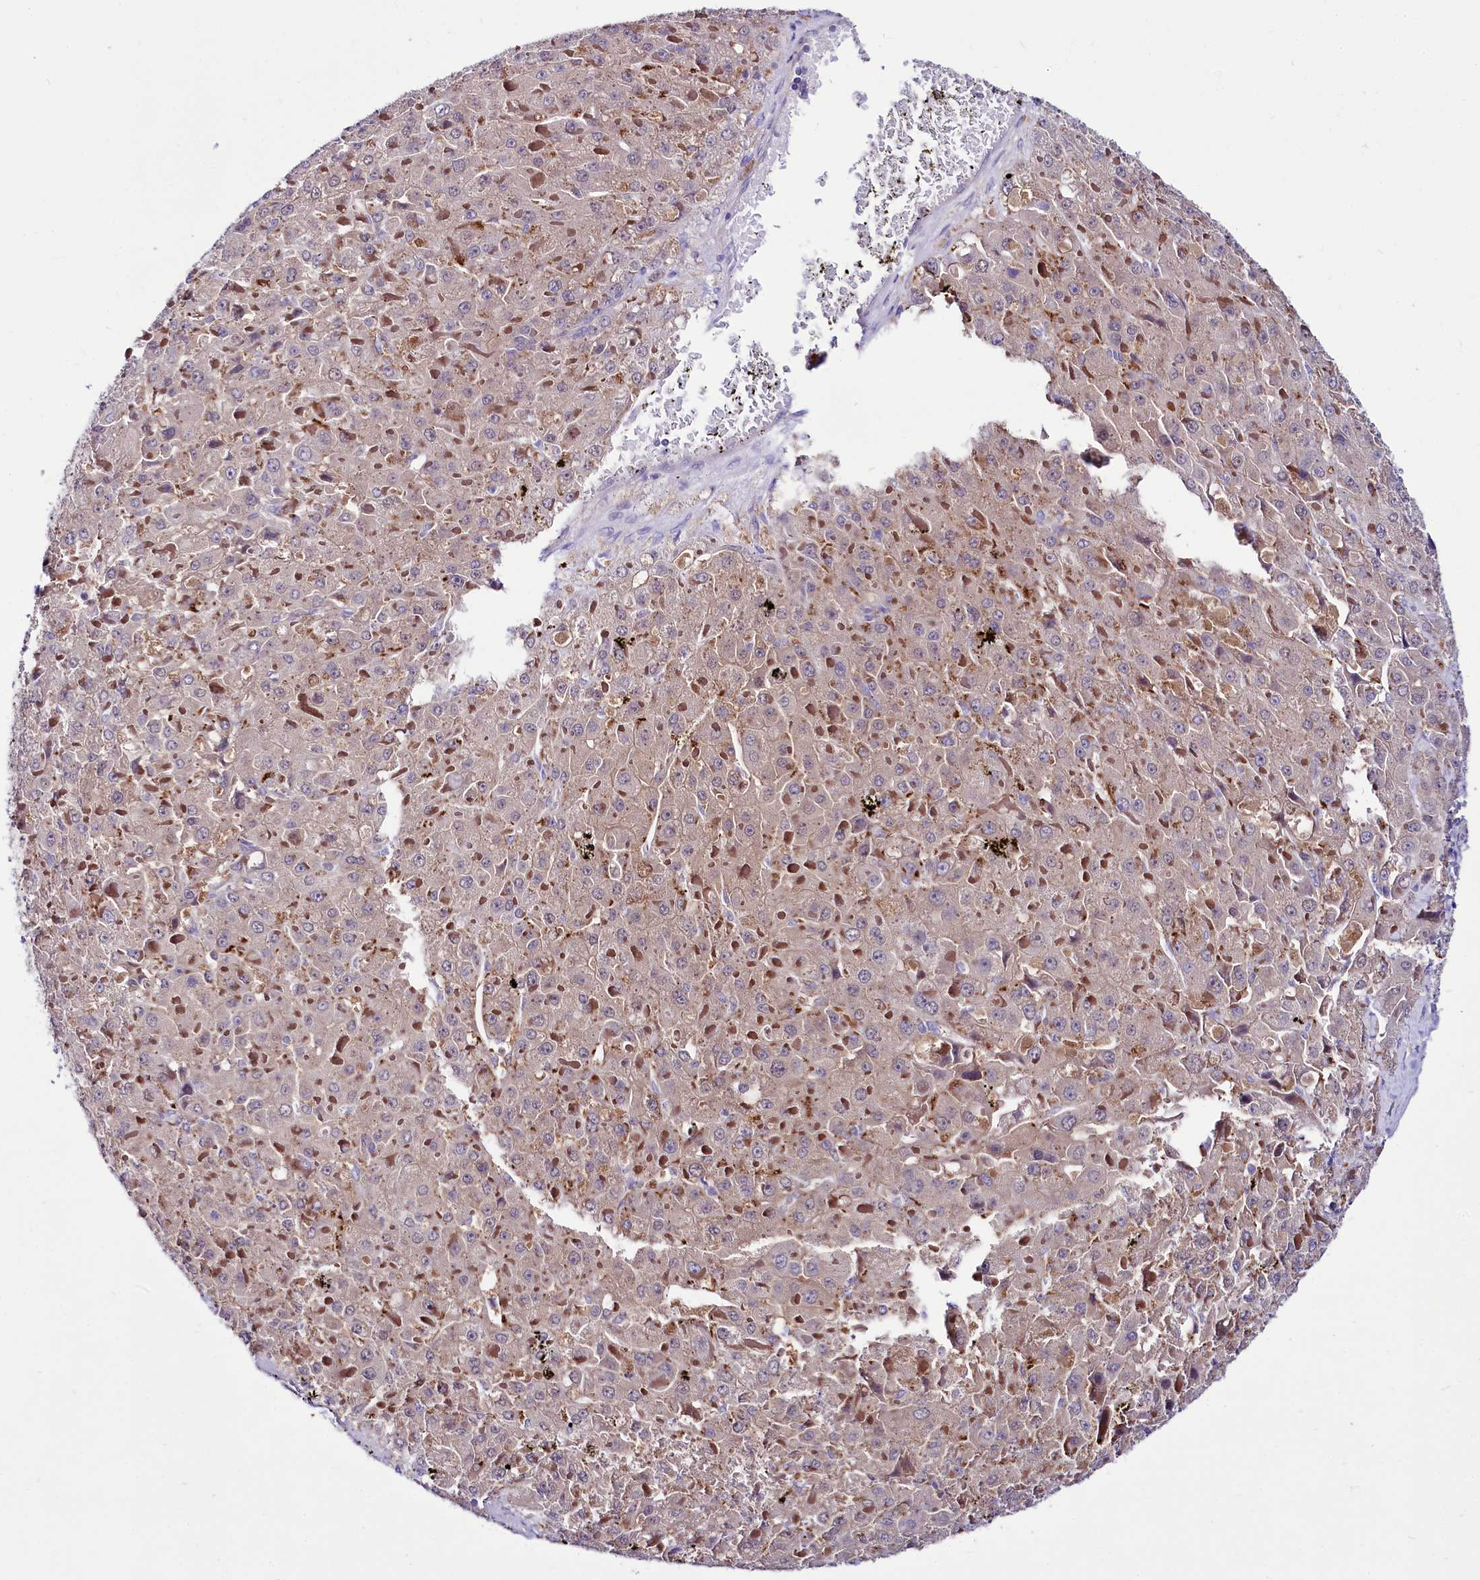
{"staining": {"intensity": "weak", "quantity": "25%-75%", "location": "cytoplasmic/membranous"}, "tissue": "liver cancer", "cell_type": "Tumor cells", "image_type": "cancer", "snomed": [{"axis": "morphology", "description": "Carcinoma, Hepatocellular, NOS"}, {"axis": "topography", "description": "Liver"}], "caption": "A brown stain highlights weak cytoplasmic/membranous expression of a protein in human liver hepatocellular carcinoma tumor cells.", "gene": "ABHD5", "patient": {"sex": "female", "age": 73}}